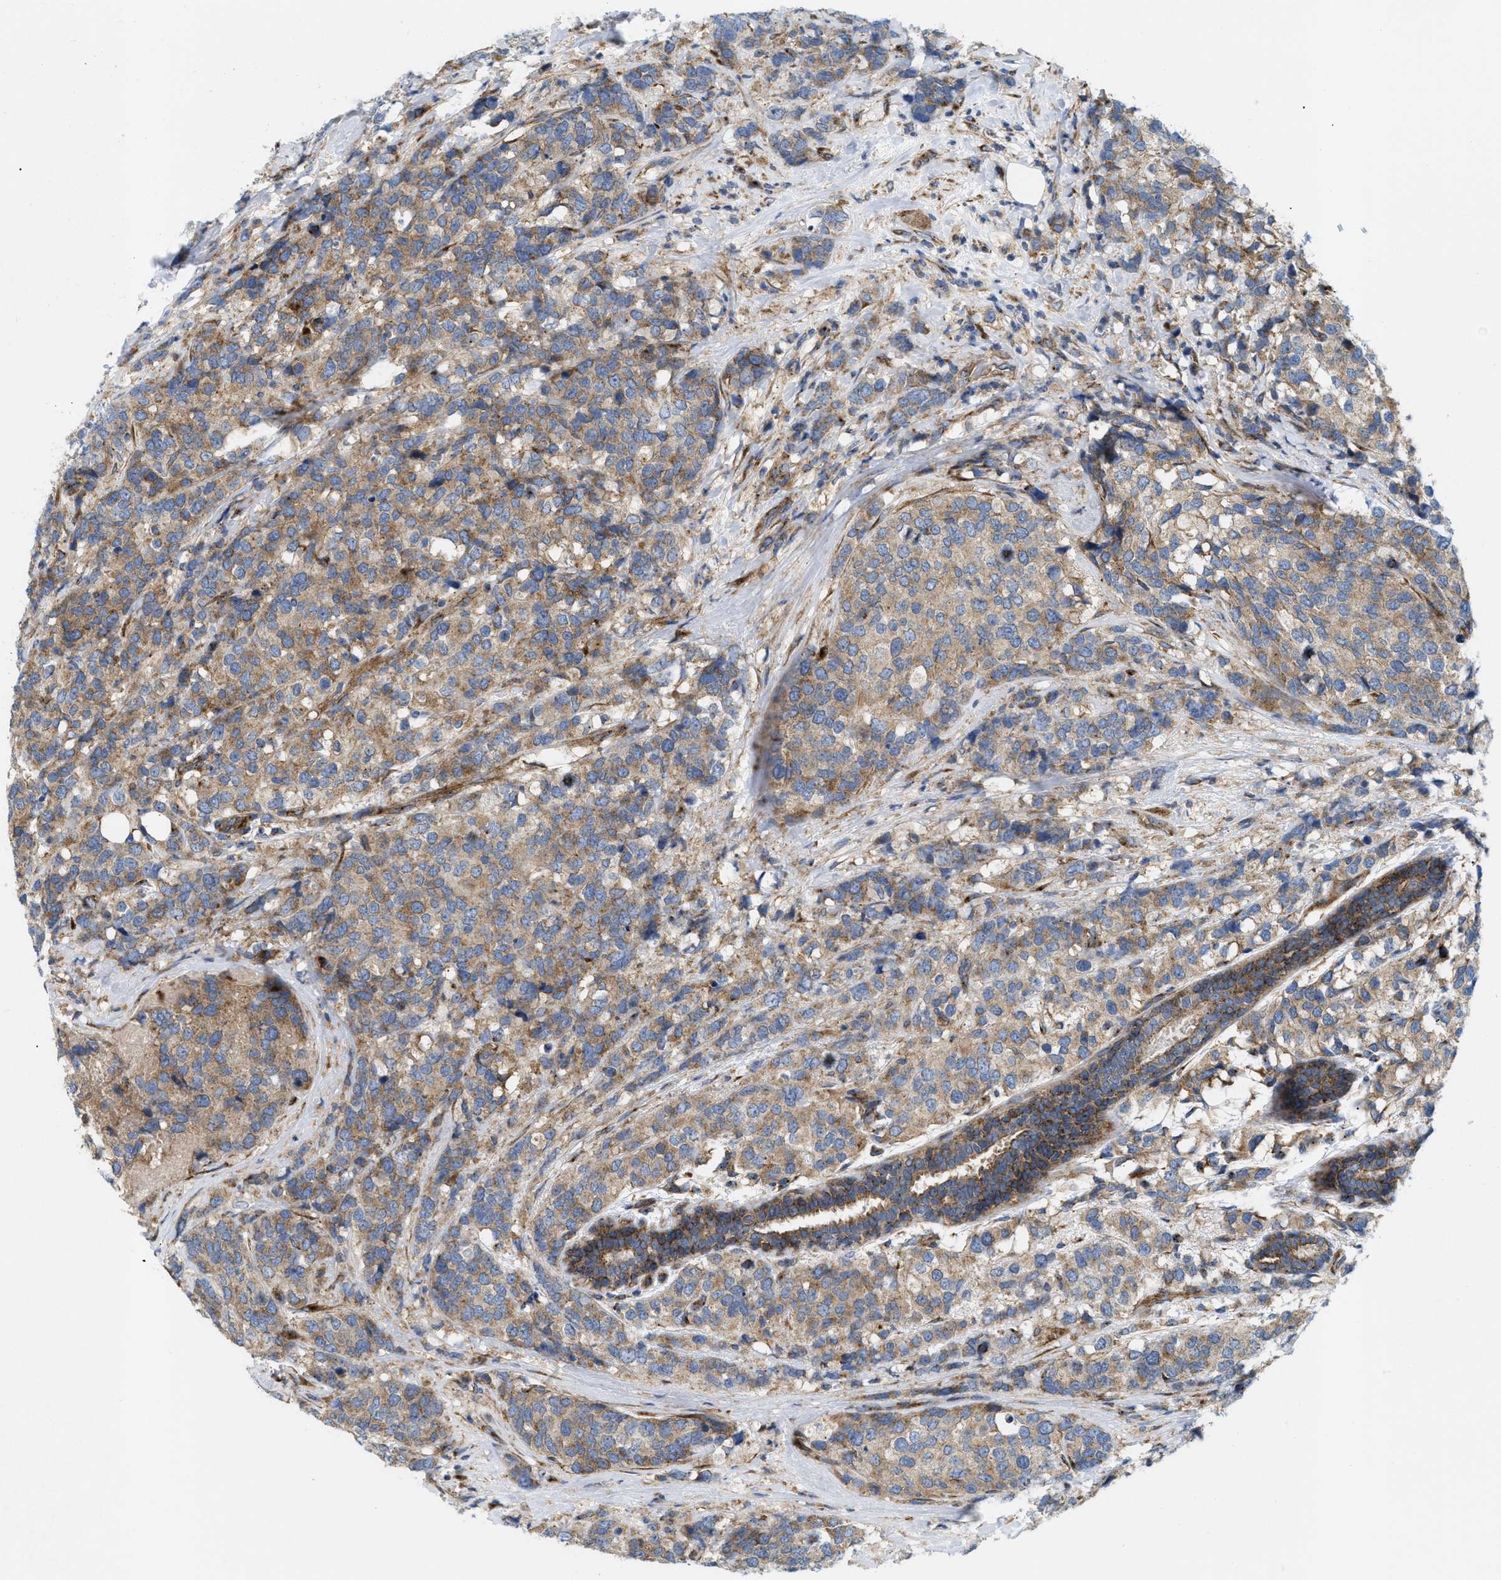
{"staining": {"intensity": "moderate", "quantity": ">75%", "location": "cytoplasmic/membranous"}, "tissue": "breast cancer", "cell_type": "Tumor cells", "image_type": "cancer", "snomed": [{"axis": "morphology", "description": "Lobular carcinoma"}, {"axis": "topography", "description": "Breast"}], "caption": "DAB (3,3'-diaminobenzidine) immunohistochemical staining of breast cancer (lobular carcinoma) displays moderate cytoplasmic/membranous protein expression in about >75% of tumor cells.", "gene": "DCTN4", "patient": {"sex": "female", "age": 59}}